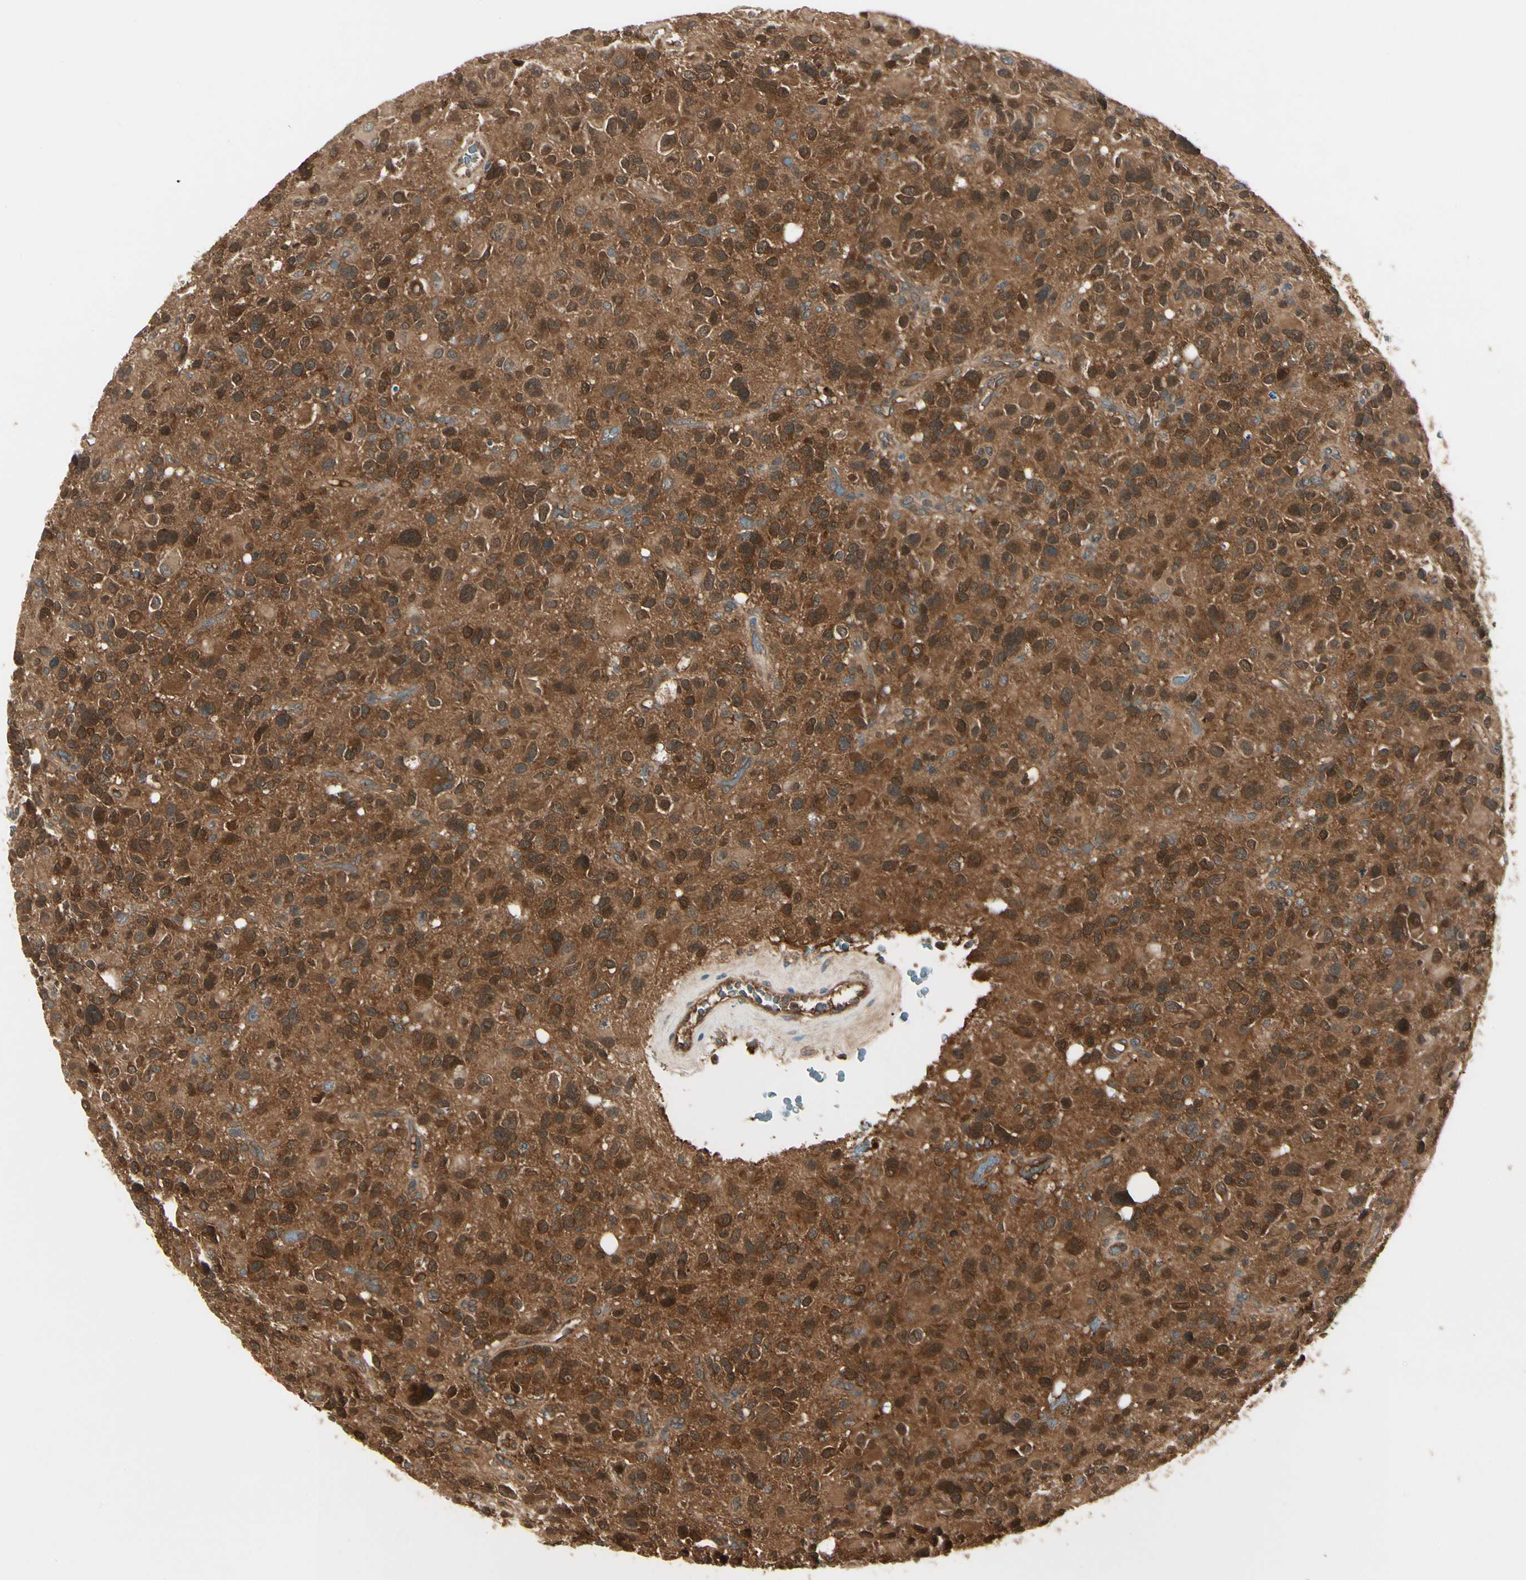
{"staining": {"intensity": "strong", "quantity": ">75%", "location": "cytoplasmic/membranous,nuclear"}, "tissue": "glioma", "cell_type": "Tumor cells", "image_type": "cancer", "snomed": [{"axis": "morphology", "description": "Glioma, malignant, High grade"}, {"axis": "topography", "description": "Brain"}], "caption": "Human glioma stained for a protein (brown) displays strong cytoplasmic/membranous and nuclear positive positivity in approximately >75% of tumor cells.", "gene": "NME1-NME2", "patient": {"sex": "male", "age": 48}}